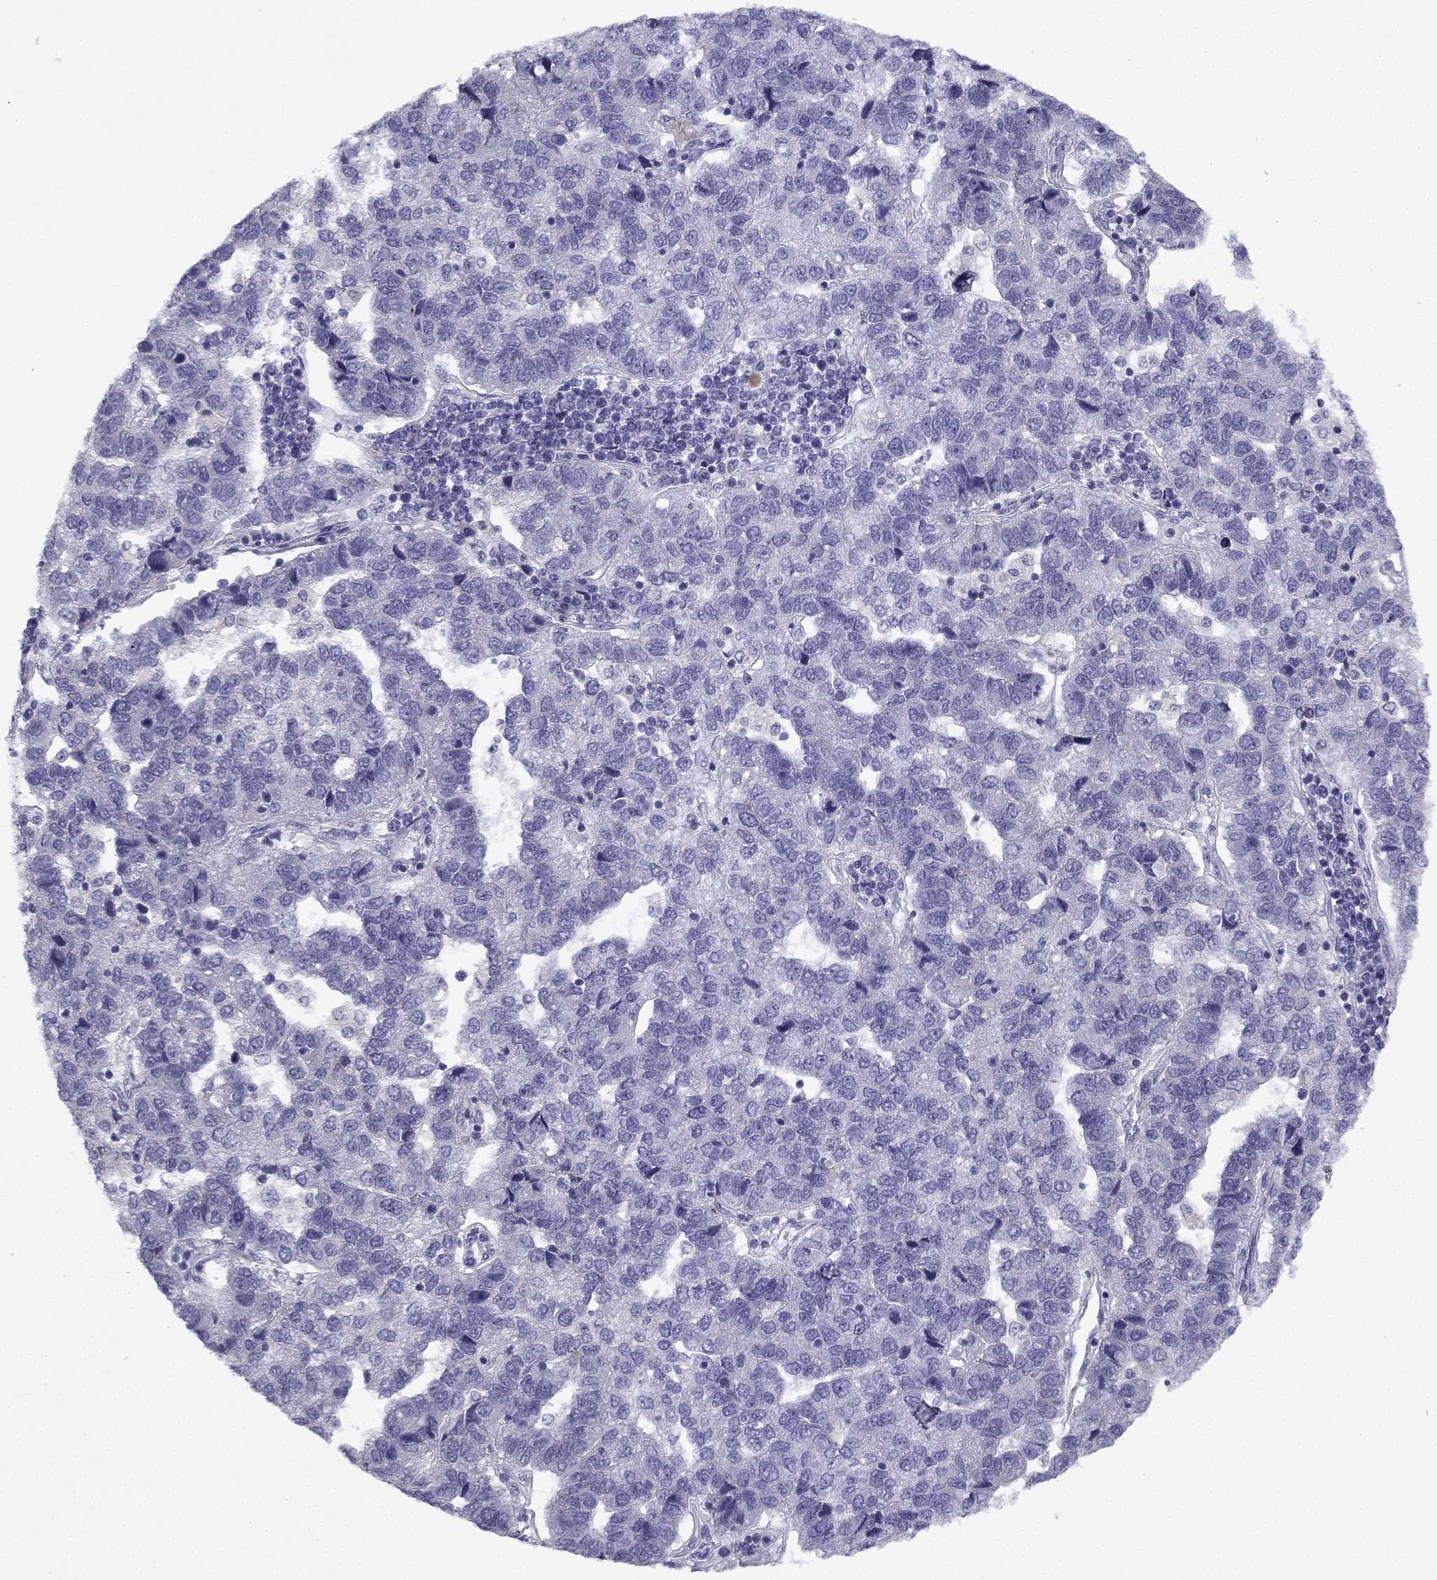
{"staining": {"intensity": "negative", "quantity": "none", "location": "none"}, "tissue": "pancreatic cancer", "cell_type": "Tumor cells", "image_type": "cancer", "snomed": [{"axis": "morphology", "description": "Adenocarcinoma, NOS"}, {"axis": "topography", "description": "Pancreas"}], "caption": "An immunohistochemistry photomicrograph of pancreatic adenocarcinoma is shown. There is no staining in tumor cells of pancreatic adenocarcinoma. The staining was performed using DAB (3,3'-diaminobenzidine) to visualize the protein expression in brown, while the nuclei were stained in blue with hematoxylin (Magnification: 20x).", "gene": "SLC6A4", "patient": {"sex": "female", "age": 61}}